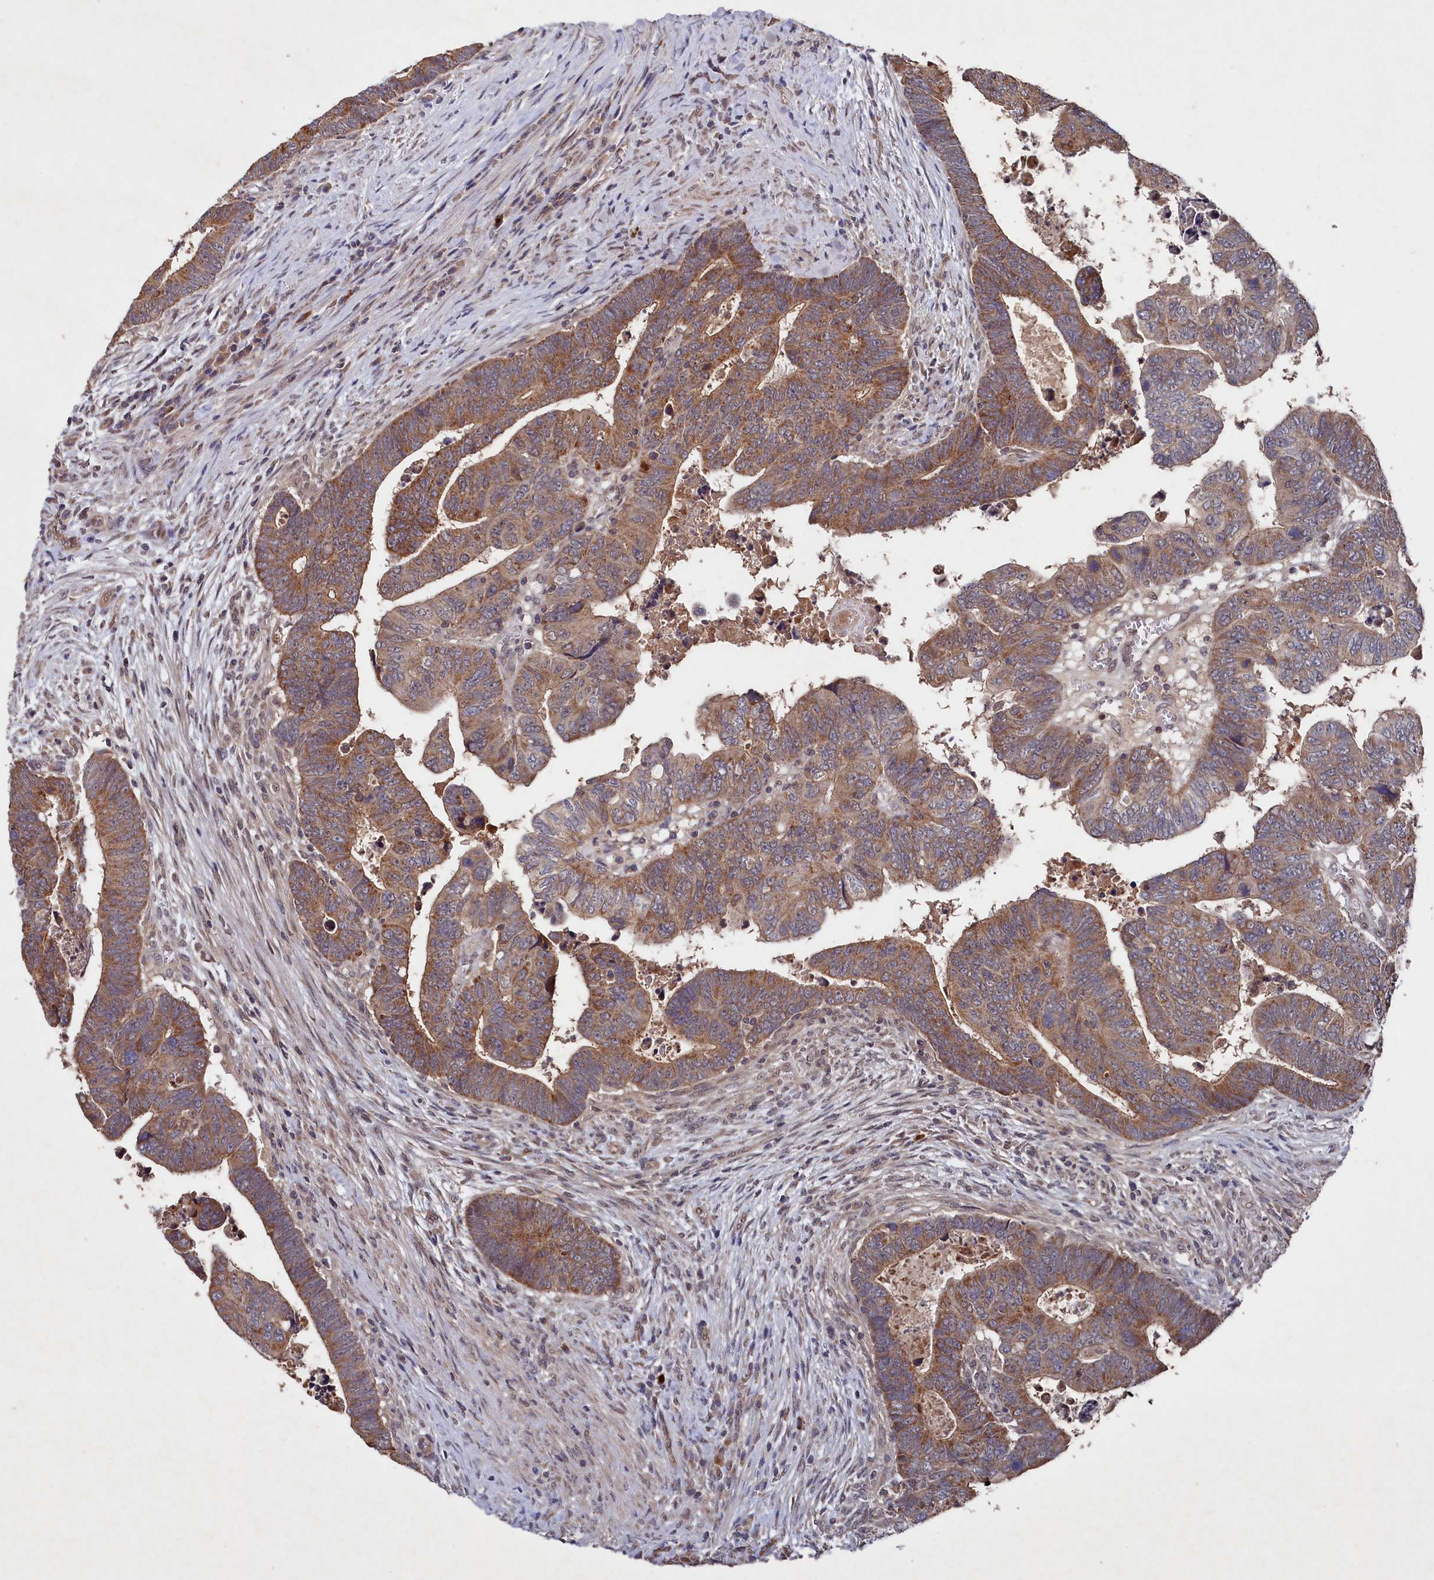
{"staining": {"intensity": "moderate", "quantity": ">75%", "location": "cytoplasmic/membranous"}, "tissue": "colorectal cancer", "cell_type": "Tumor cells", "image_type": "cancer", "snomed": [{"axis": "morphology", "description": "Normal tissue, NOS"}, {"axis": "morphology", "description": "Adenocarcinoma, NOS"}, {"axis": "topography", "description": "Rectum"}], "caption": "IHC (DAB) staining of human adenocarcinoma (colorectal) displays moderate cytoplasmic/membranous protein expression in about >75% of tumor cells.", "gene": "SUPV3L1", "patient": {"sex": "female", "age": 65}}